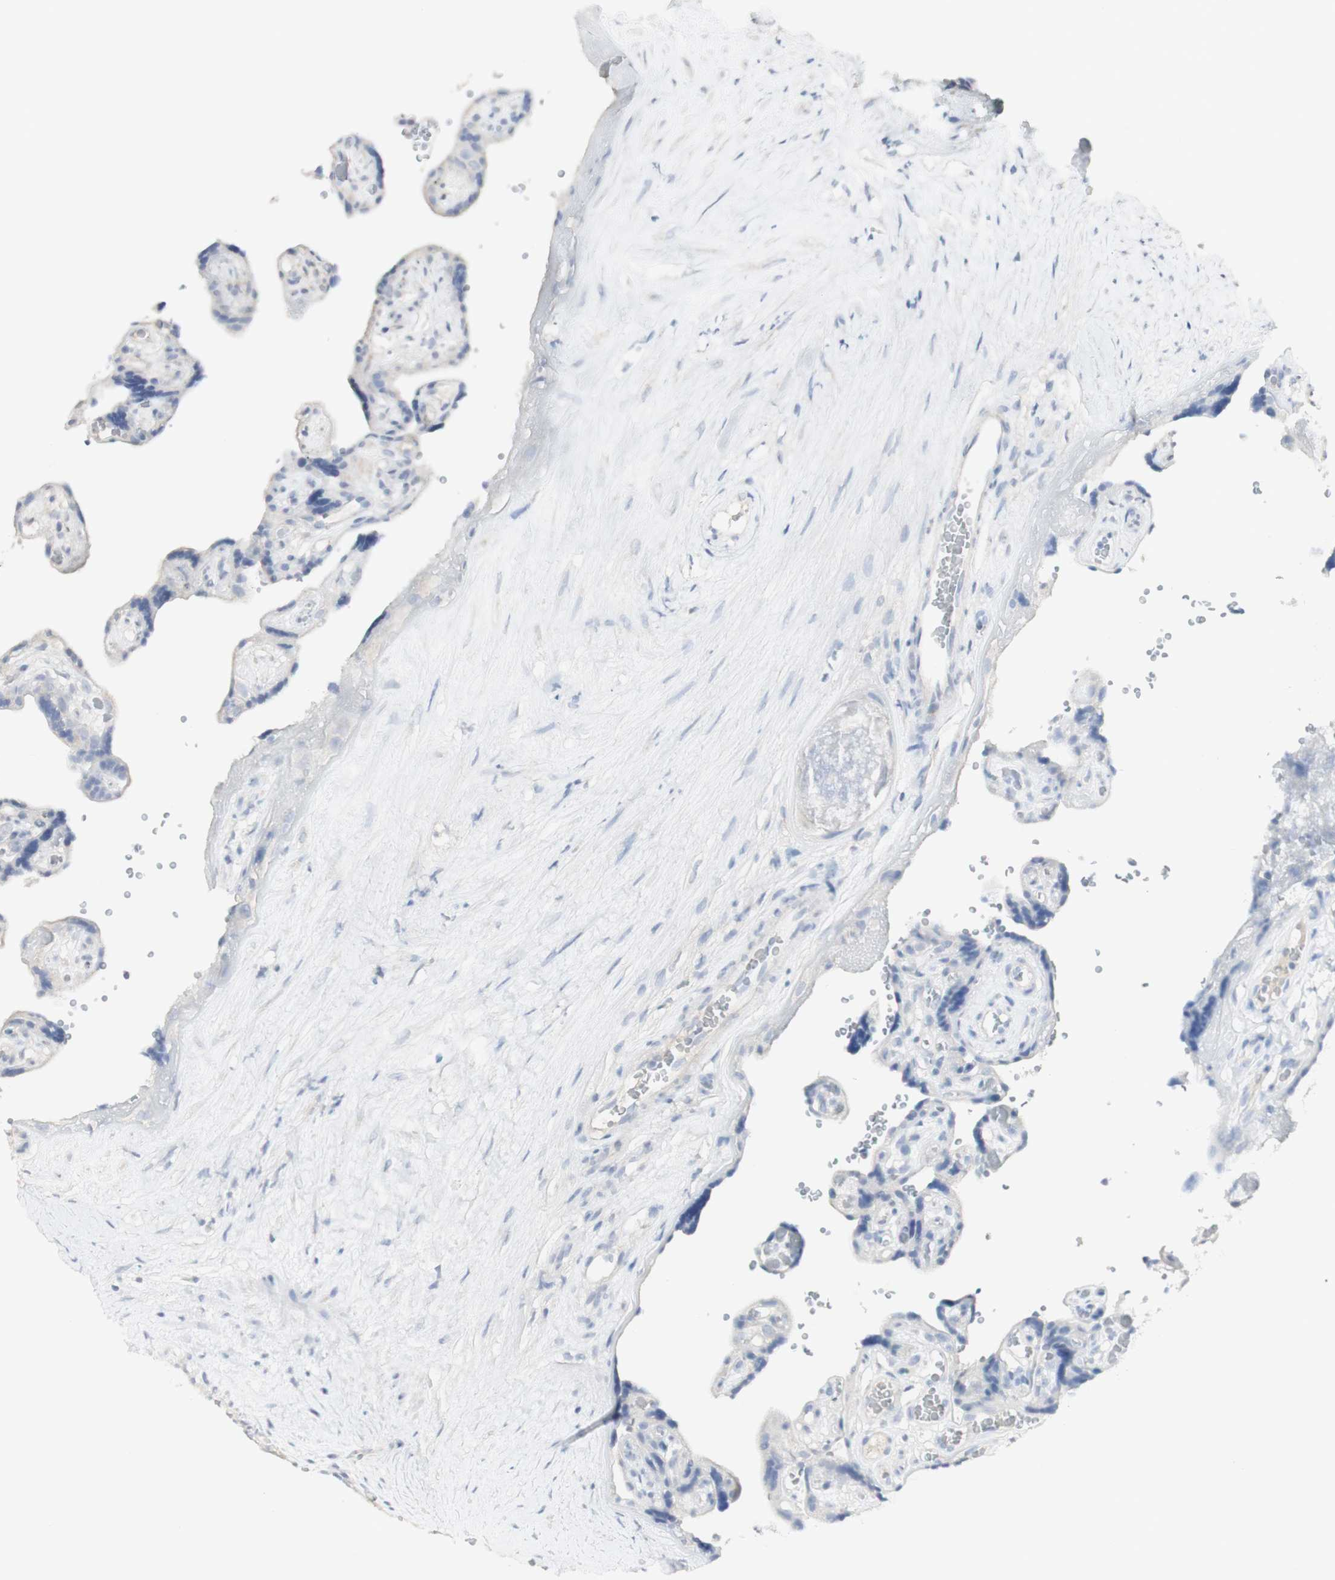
{"staining": {"intensity": "negative", "quantity": "none", "location": "none"}, "tissue": "placenta", "cell_type": "Decidual cells", "image_type": "normal", "snomed": [{"axis": "morphology", "description": "Normal tissue, NOS"}, {"axis": "topography", "description": "Placenta"}], "caption": "Decidual cells are negative for protein expression in normal human placenta.", "gene": "CD207", "patient": {"sex": "female", "age": 30}}